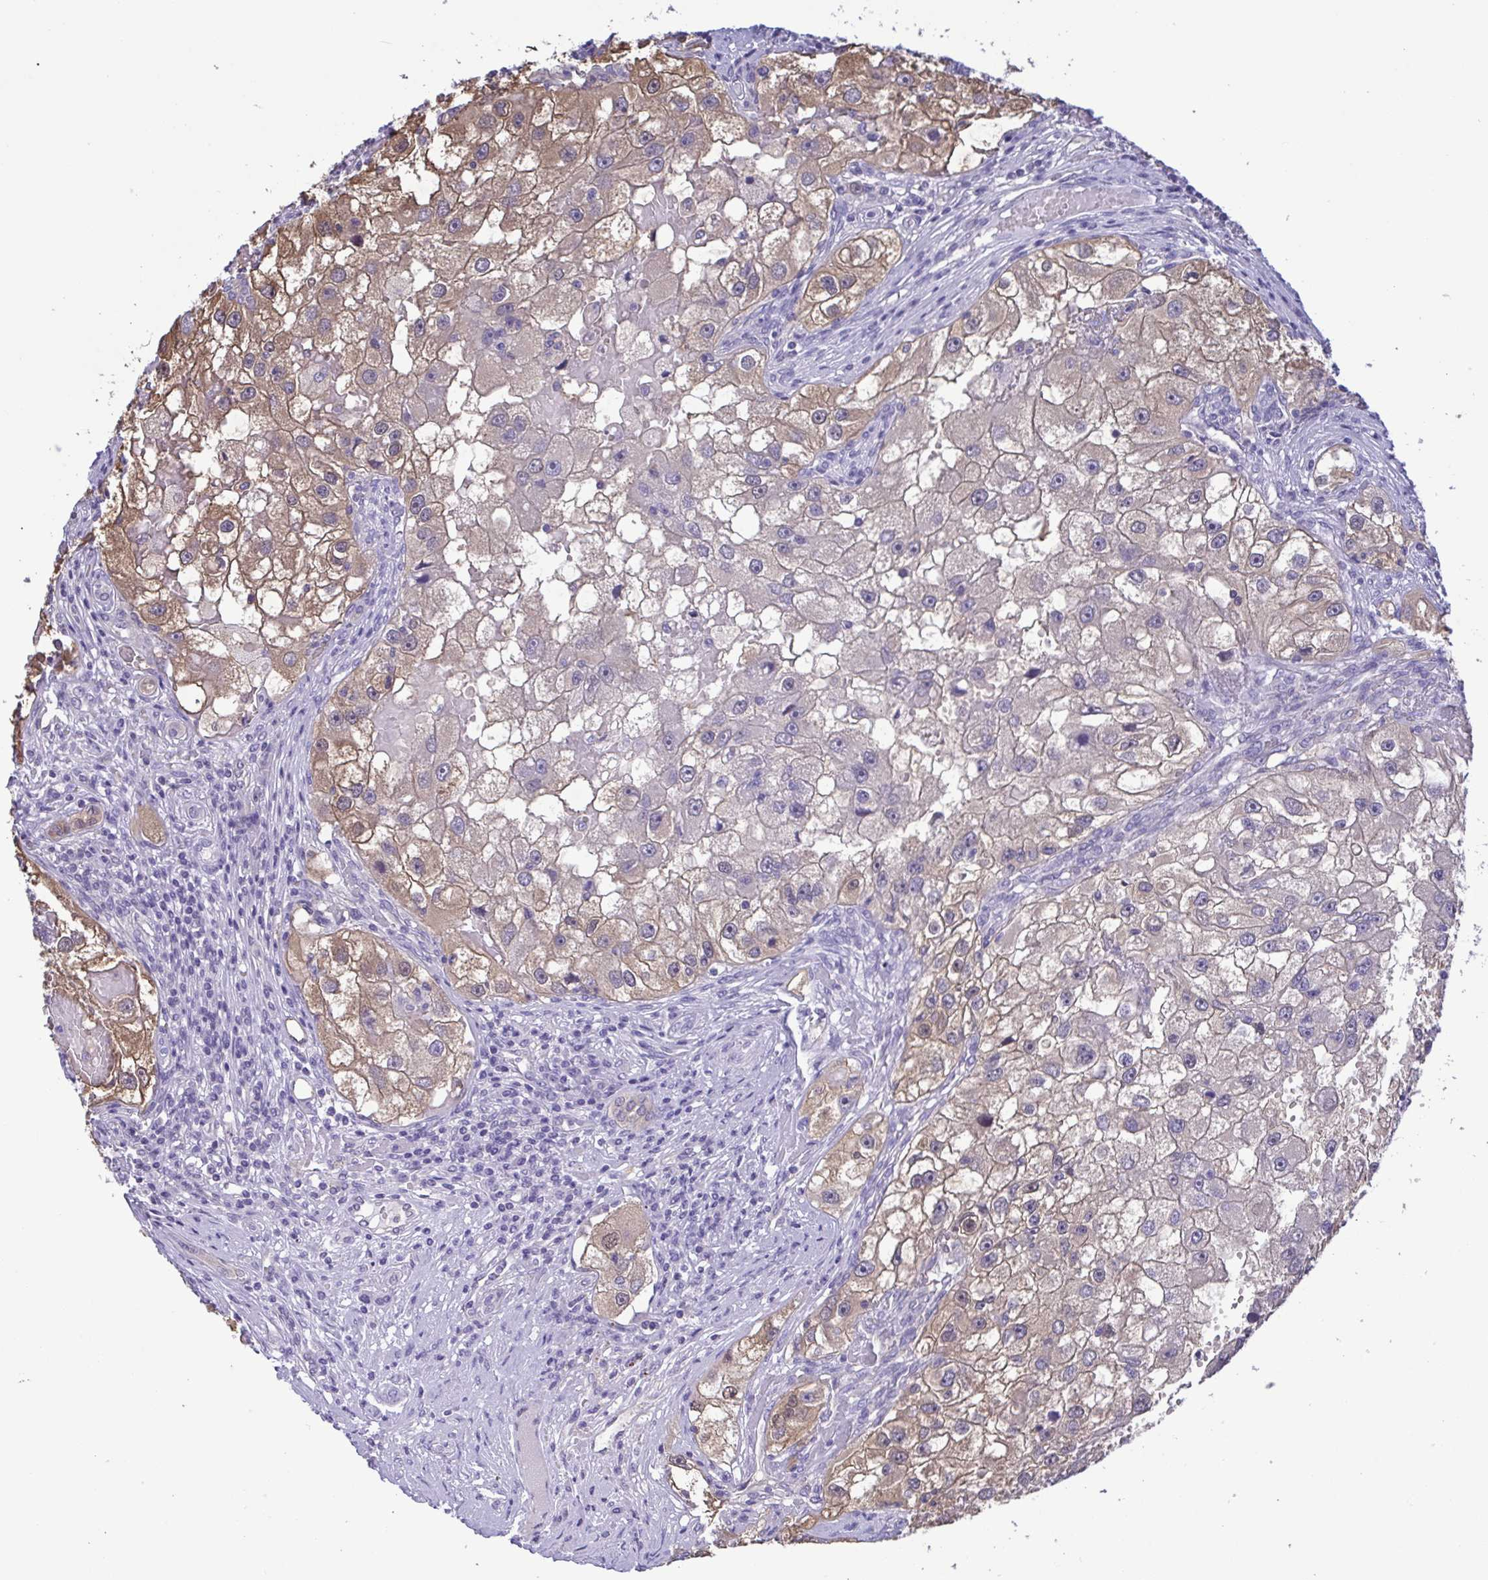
{"staining": {"intensity": "weak", "quantity": "25%-75%", "location": "cytoplasmic/membranous"}, "tissue": "renal cancer", "cell_type": "Tumor cells", "image_type": "cancer", "snomed": [{"axis": "morphology", "description": "Adenocarcinoma, NOS"}, {"axis": "topography", "description": "Kidney"}], "caption": "IHC photomicrograph of human adenocarcinoma (renal) stained for a protein (brown), which reveals low levels of weak cytoplasmic/membranous staining in approximately 25%-75% of tumor cells.", "gene": "LDHC", "patient": {"sex": "male", "age": 63}}